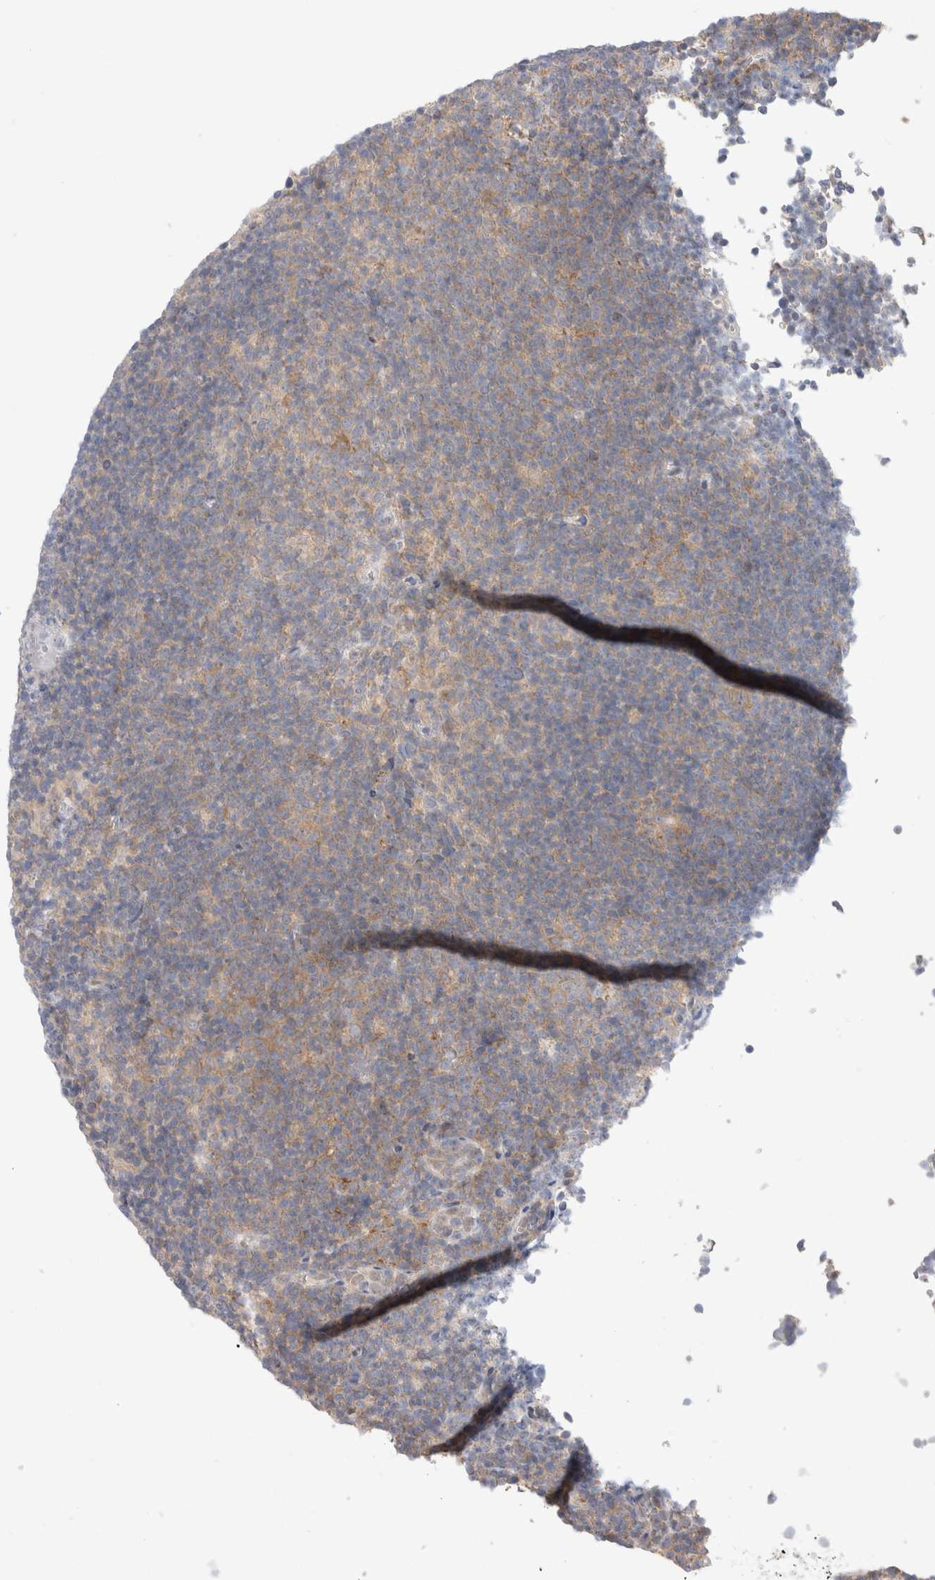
{"staining": {"intensity": "moderate", "quantity": "25%-75%", "location": "cytoplasmic/membranous"}, "tissue": "lymphoma", "cell_type": "Tumor cells", "image_type": "cancer", "snomed": [{"axis": "morphology", "description": "Hodgkin's disease, NOS"}, {"axis": "topography", "description": "Lymph node"}], "caption": "Brown immunohistochemical staining in lymphoma reveals moderate cytoplasmic/membranous positivity in about 25%-75% of tumor cells.", "gene": "NDOR1", "patient": {"sex": "female", "age": 57}}